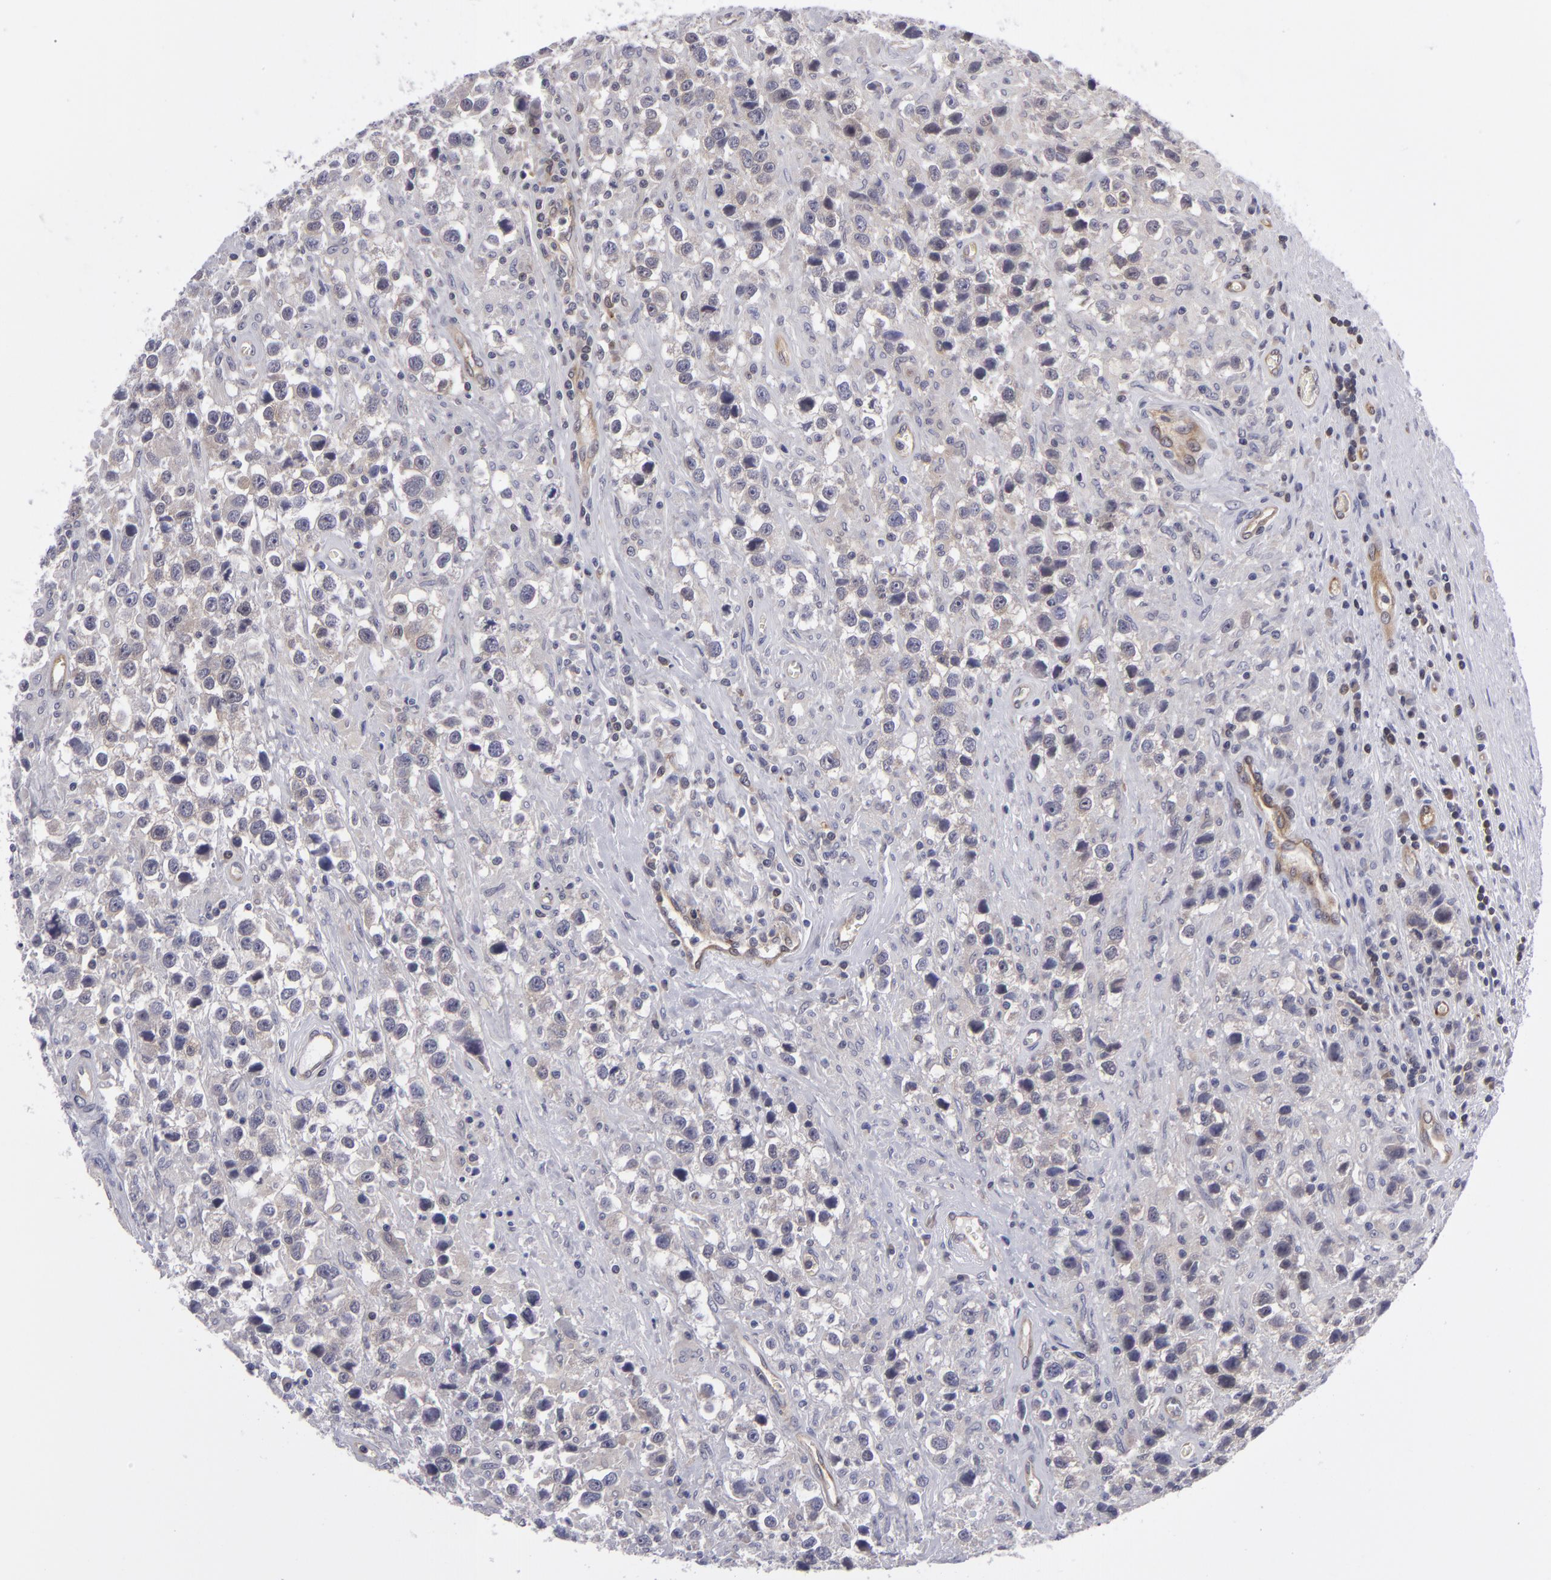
{"staining": {"intensity": "negative", "quantity": "none", "location": "none"}, "tissue": "testis cancer", "cell_type": "Tumor cells", "image_type": "cancer", "snomed": [{"axis": "morphology", "description": "Seminoma, NOS"}, {"axis": "topography", "description": "Testis"}], "caption": "This is an IHC histopathology image of human testis cancer. There is no staining in tumor cells.", "gene": "BCL10", "patient": {"sex": "male", "age": 43}}